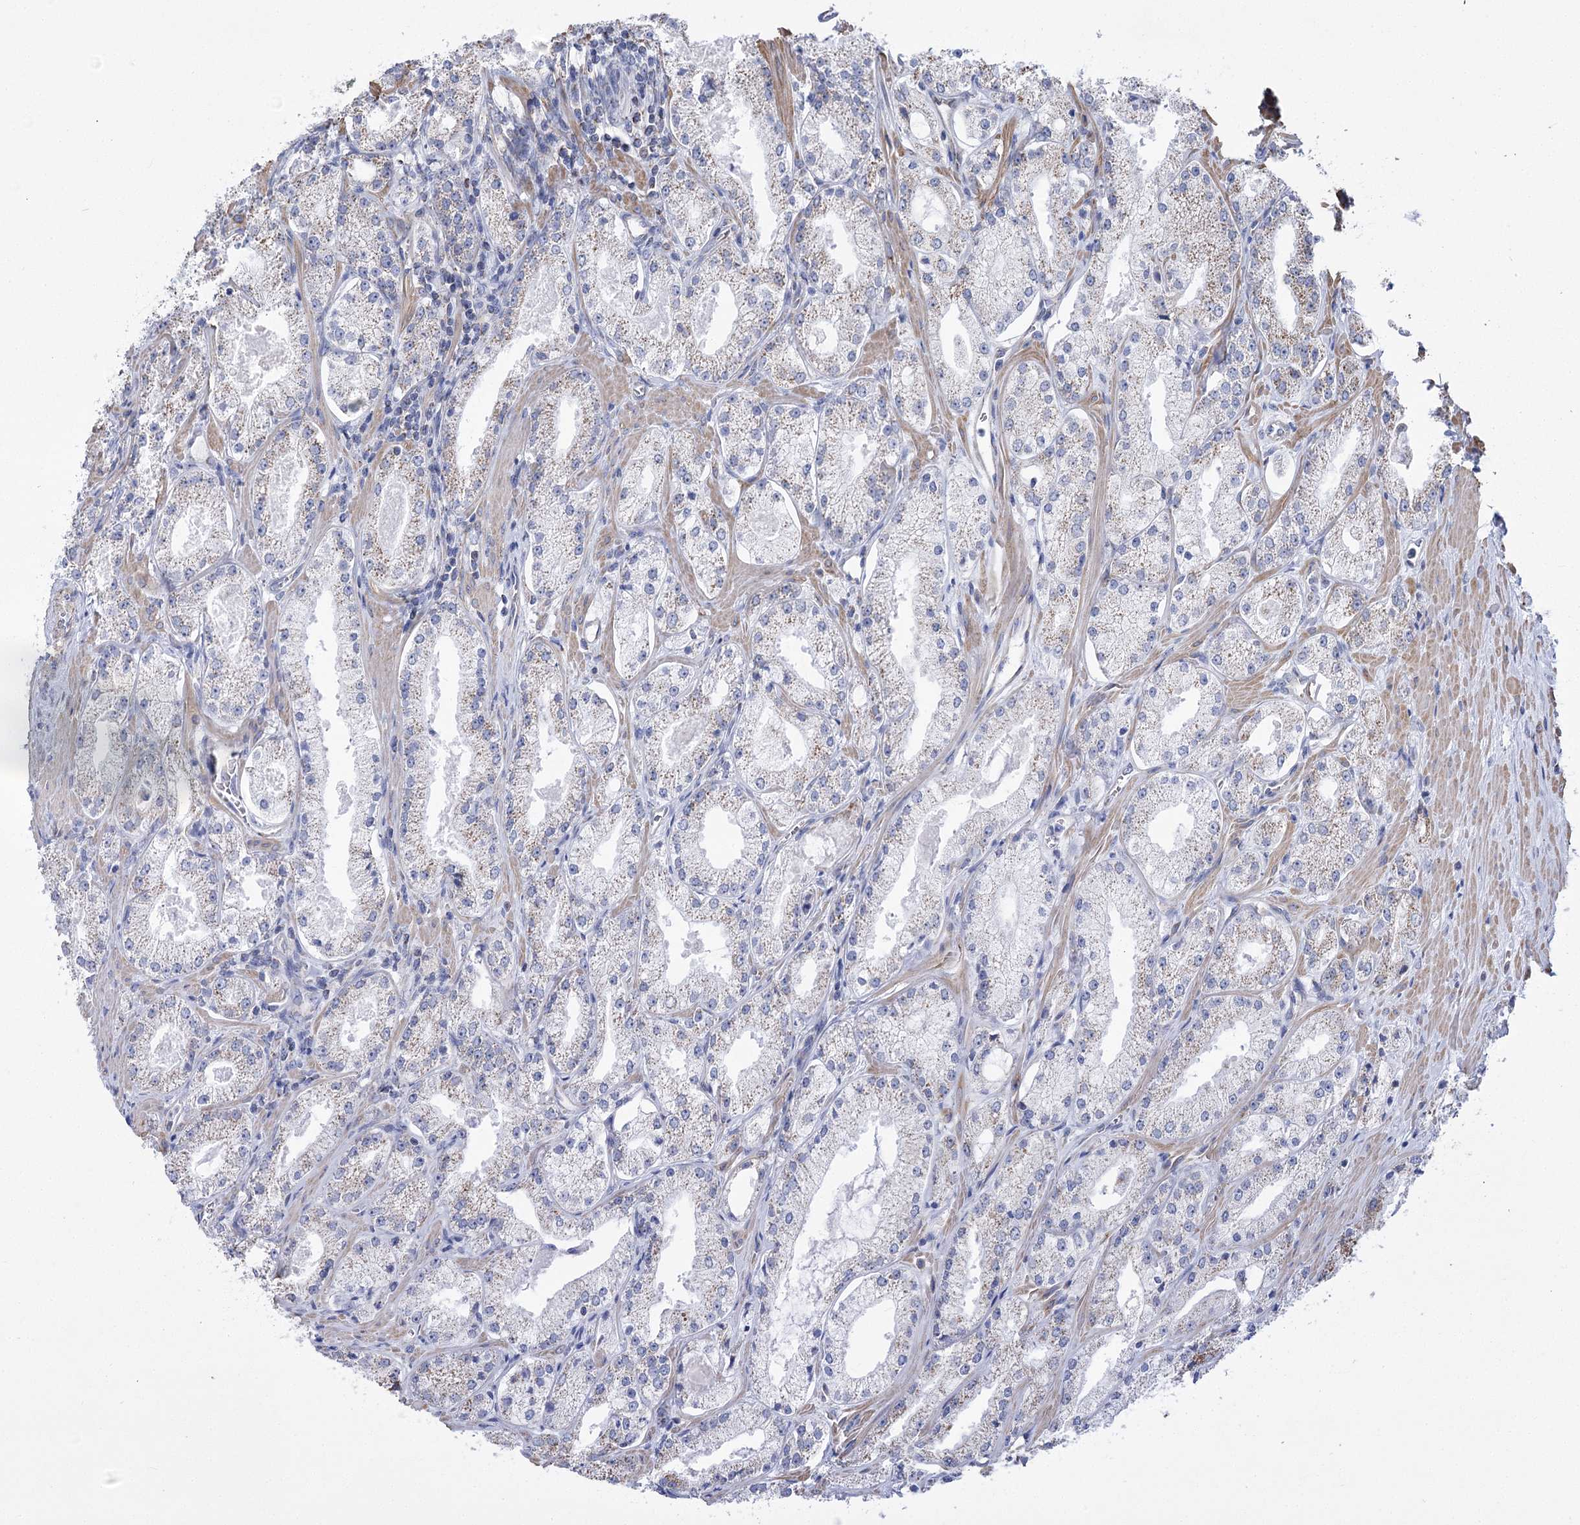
{"staining": {"intensity": "moderate", "quantity": "<25%", "location": "cytoplasmic/membranous"}, "tissue": "prostate cancer", "cell_type": "Tumor cells", "image_type": "cancer", "snomed": [{"axis": "morphology", "description": "Adenocarcinoma, Low grade"}, {"axis": "topography", "description": "Prostate"}], "caption": "This micrograph reveals IHC staining of prostate low-grade adenocarcinoma, with low moderate cytoplasmic/membranous staining in approximately <25% of tumor cells.", "gene": "PDHB", "patient": {"sex": "male", "age": 69}}